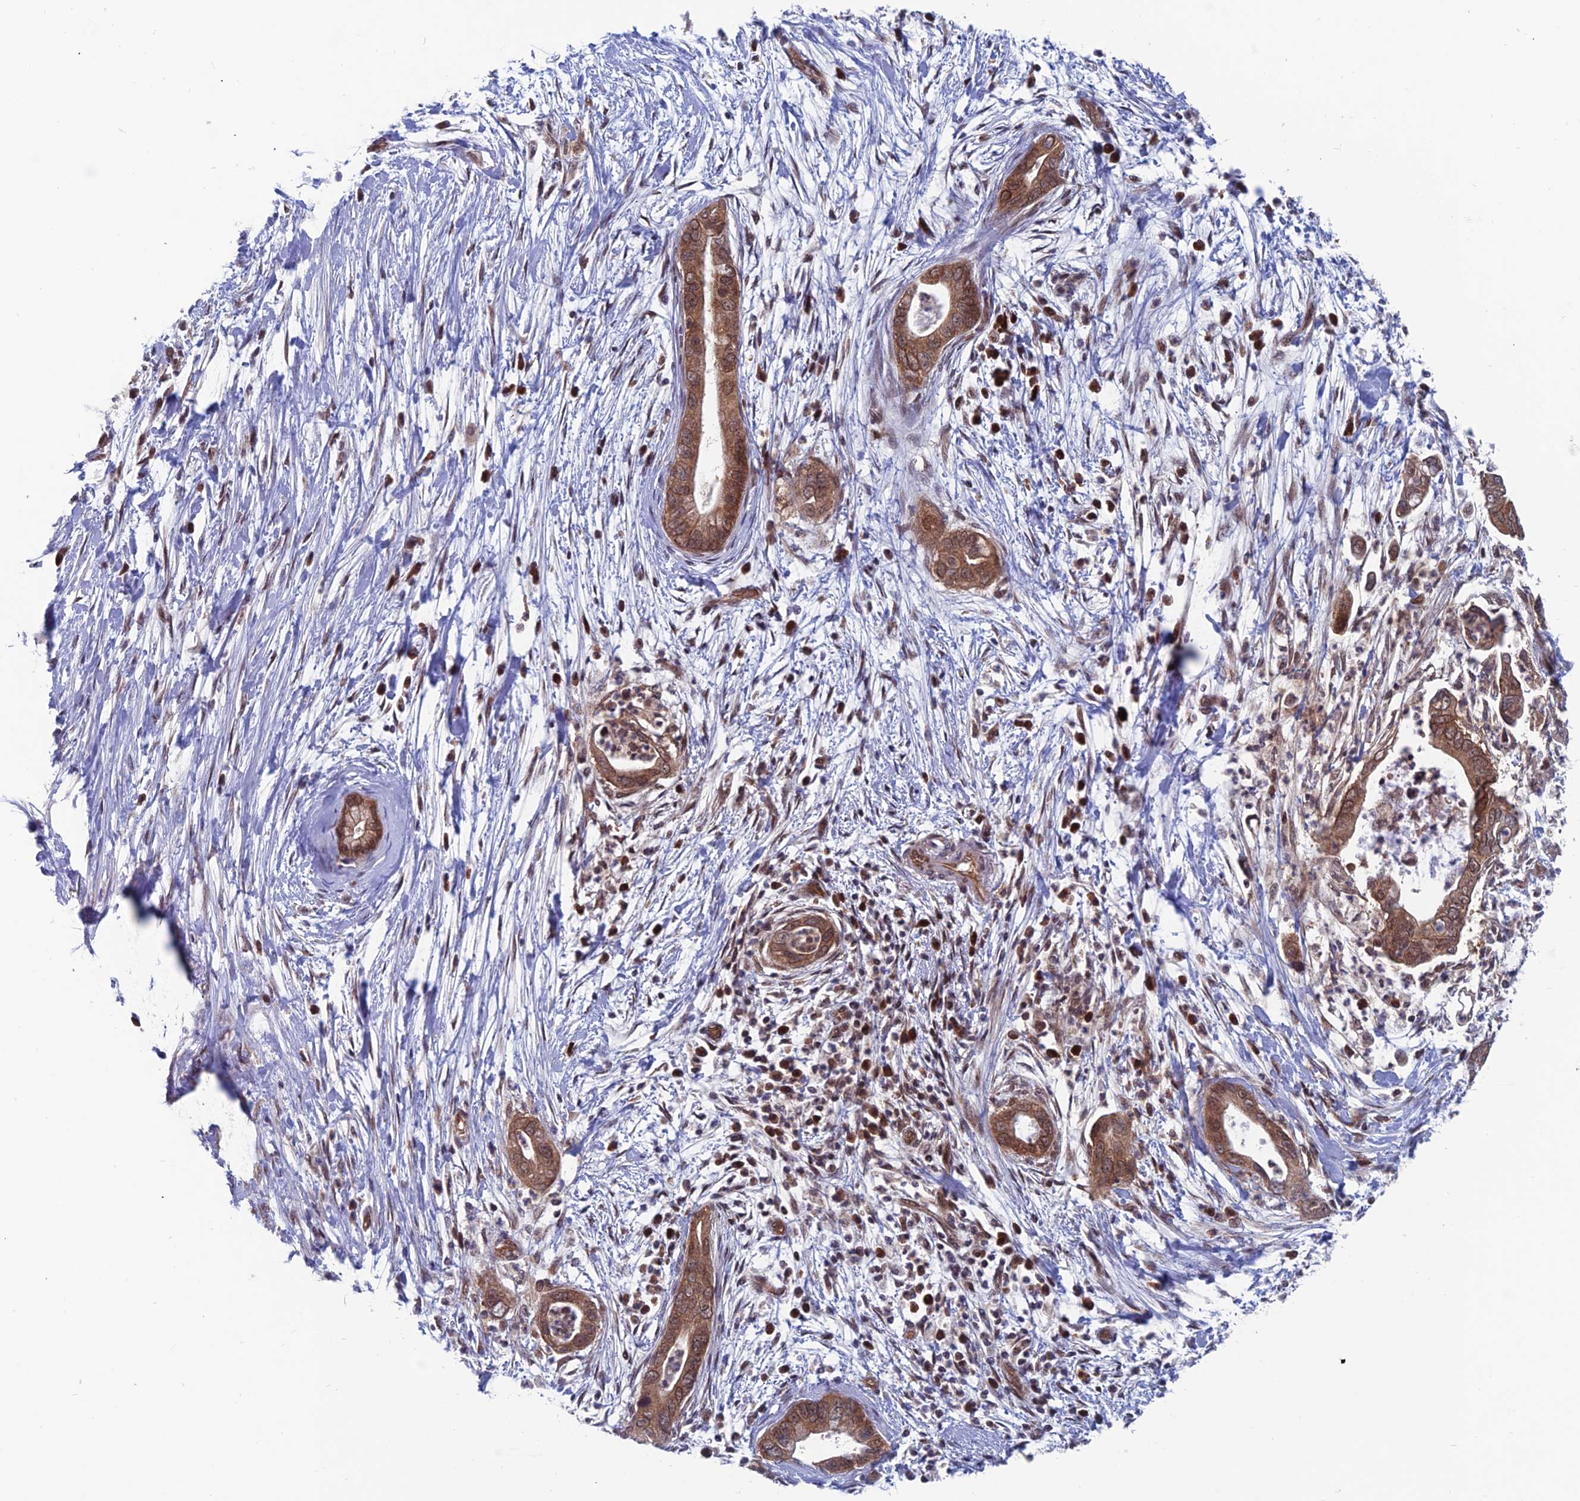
{"staining": {"intensity": "moderate", "quantity": ">75%", "location": "cytoplasmic/membranous,nuclear"}, "tissue": "pancreatic cancer", "cell_type": "Tumor cells", "image_type": "cancer", "snomed": [{"axis": "morphology", "description": "Adenocarcinoma, NOS"}, {"axis": "topography", "description": "Pancreas"}], "caption": "DAB (3,3'-diaminobenzidine) immunohistochemical staining of pancreatic cancer exhibits moderate cytoplasmic/membranous and nuclear protein expression in about >75% of tumor cells. Using DAB (brown) and hematoxylin (blue) stains, captured at high magnification using brightfield microscopy.", "gene": "IGBP1", "patient": {"sex": "male", "age": 75}}